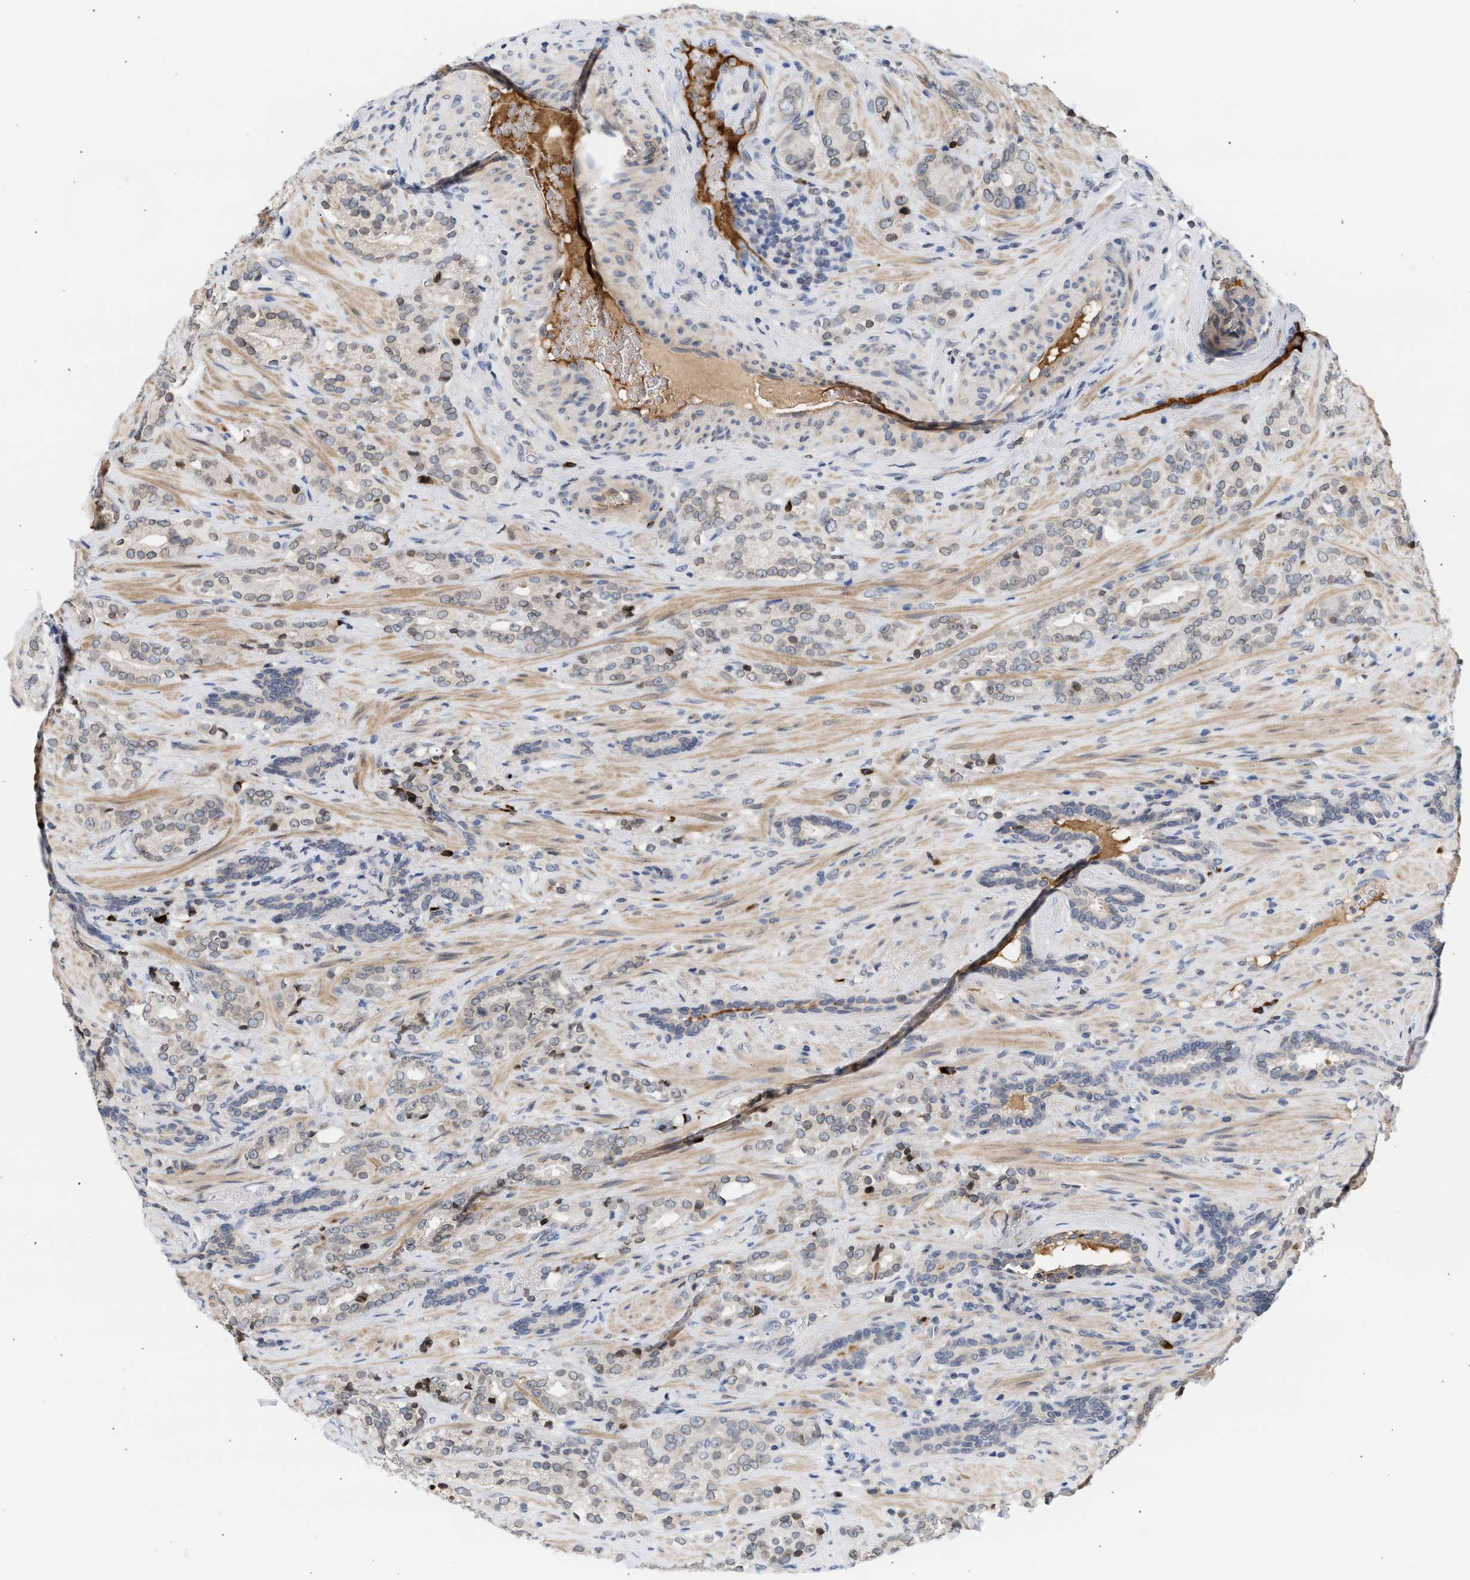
{"staining": {"intensity": "negative", "quantity": "none", "location": "none"}, "tissue": "prostate cancer", "cell_type": "Tumor cells", "image_type": "cancer", "snomed": [{"axis": "morphology", "description": "Adenocarcinoma, High grade"}, {"axis": "topography", "description": "Prostate"}], "caption": "DAB (3,3'-diaminobenzidine) immunohistochemical staining of prostate high-grade adenocarcinoma shows no significant expression in tumor cells. (Stains: DAB (3,3'-diaminobenzidine) IHC with hematoxylin counter stain, Microscopy: brightfield microscopy at high magnification).", "gene": "NUP62", "patient": {"sex": "male", "age": 71}}